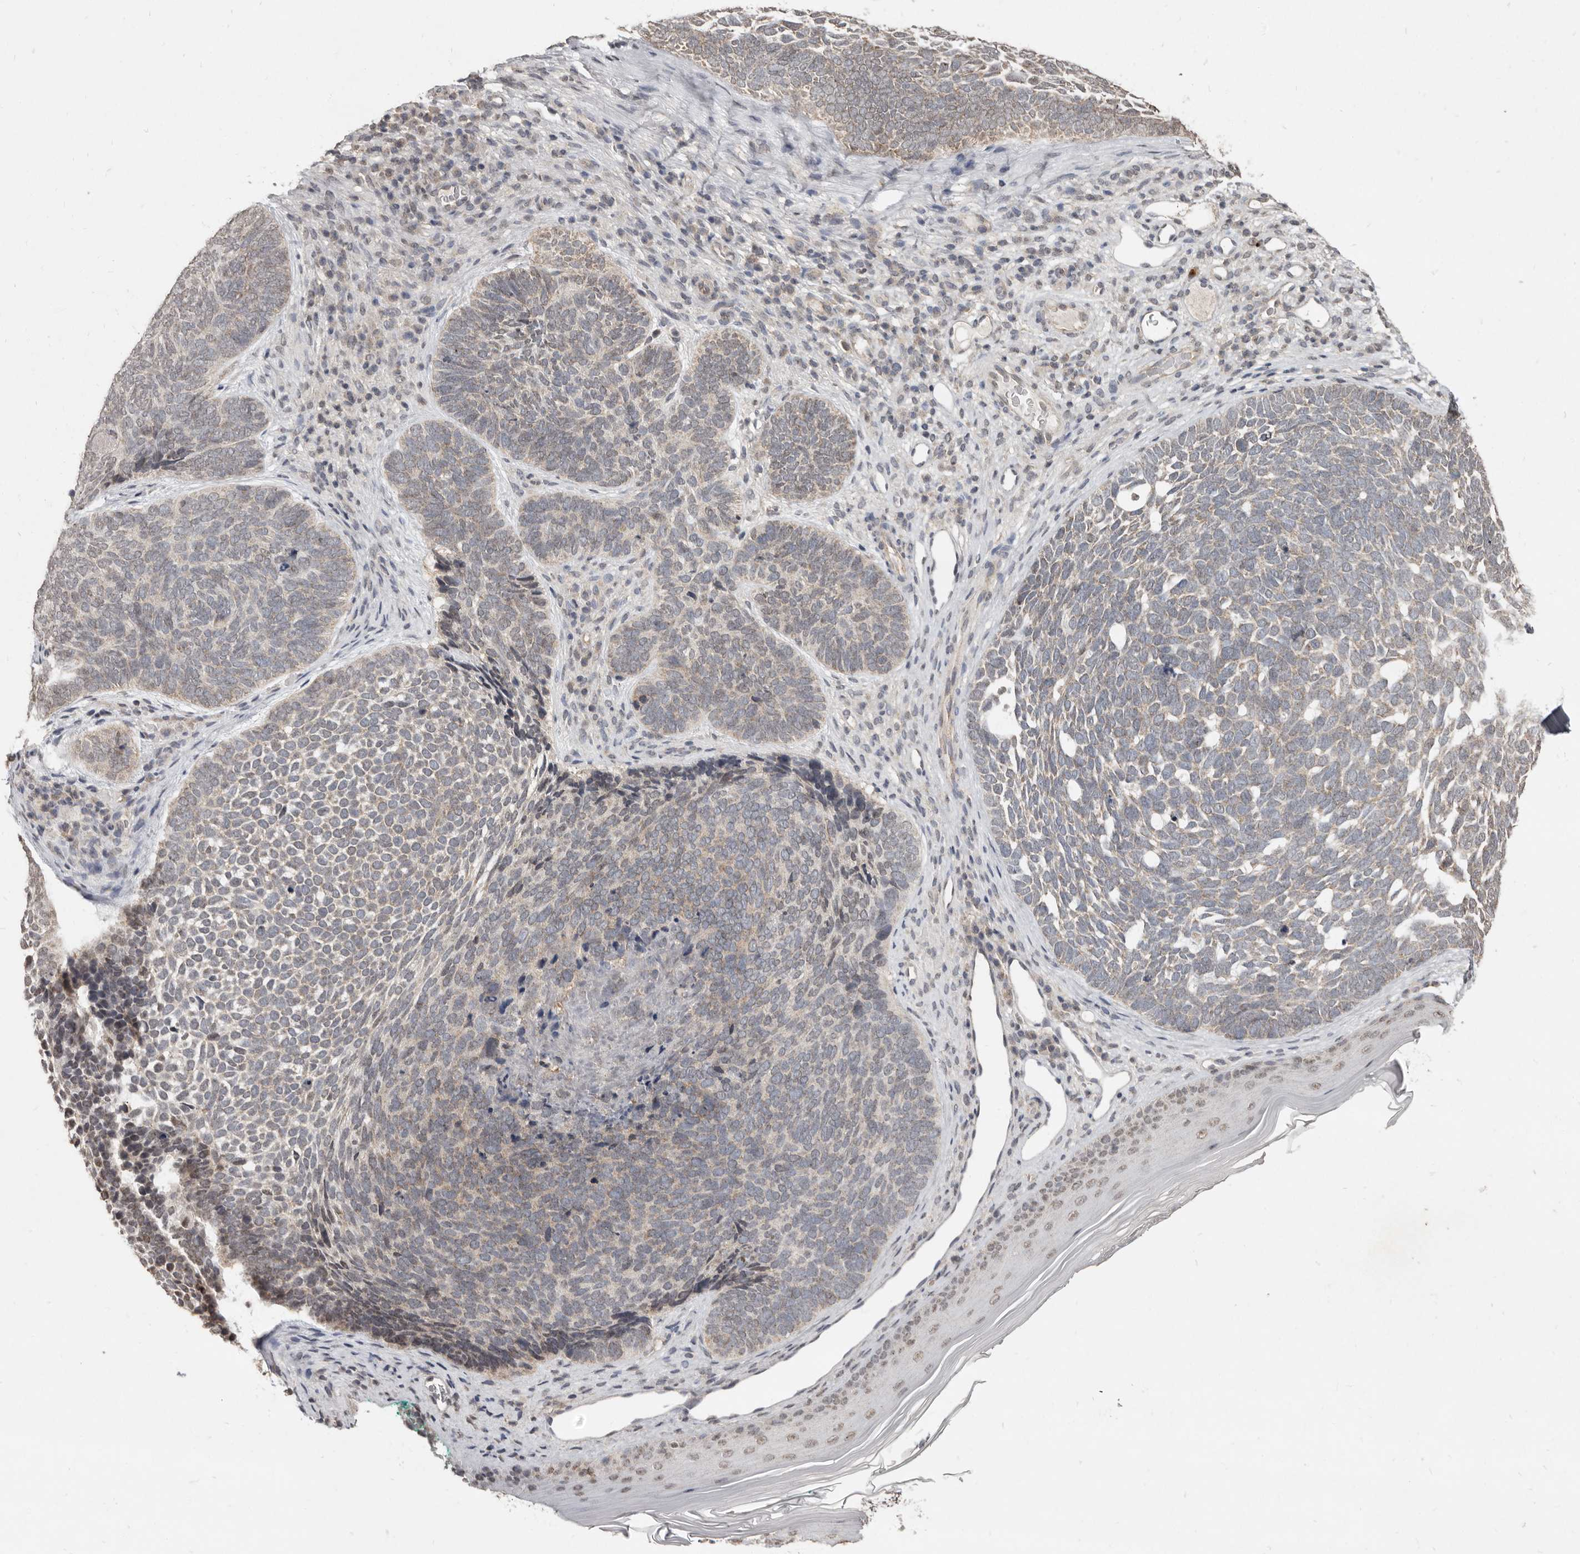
{"staining": {"intensity": "weak", "quantity": ">75%", "location": "cytoplasmic/membranous"}, "tissue": "skin cancer", "cell_type": "Tumor cells", "image_type": "cancer", "snomed": [{"axis": "morphology", "description": "Basal cell carcinoma"}, {"axis": "topography", "description": "Skin"}], "caption": "Immunohistochemical staining of human skin basal cell carcinoma shows weak cytoplasmic/membranous protein expression in about >75% of tumor cells. Nuclei are stained in blue.", "gene": "LINGO2", "patient": {"sex": "female", "age": 85}}